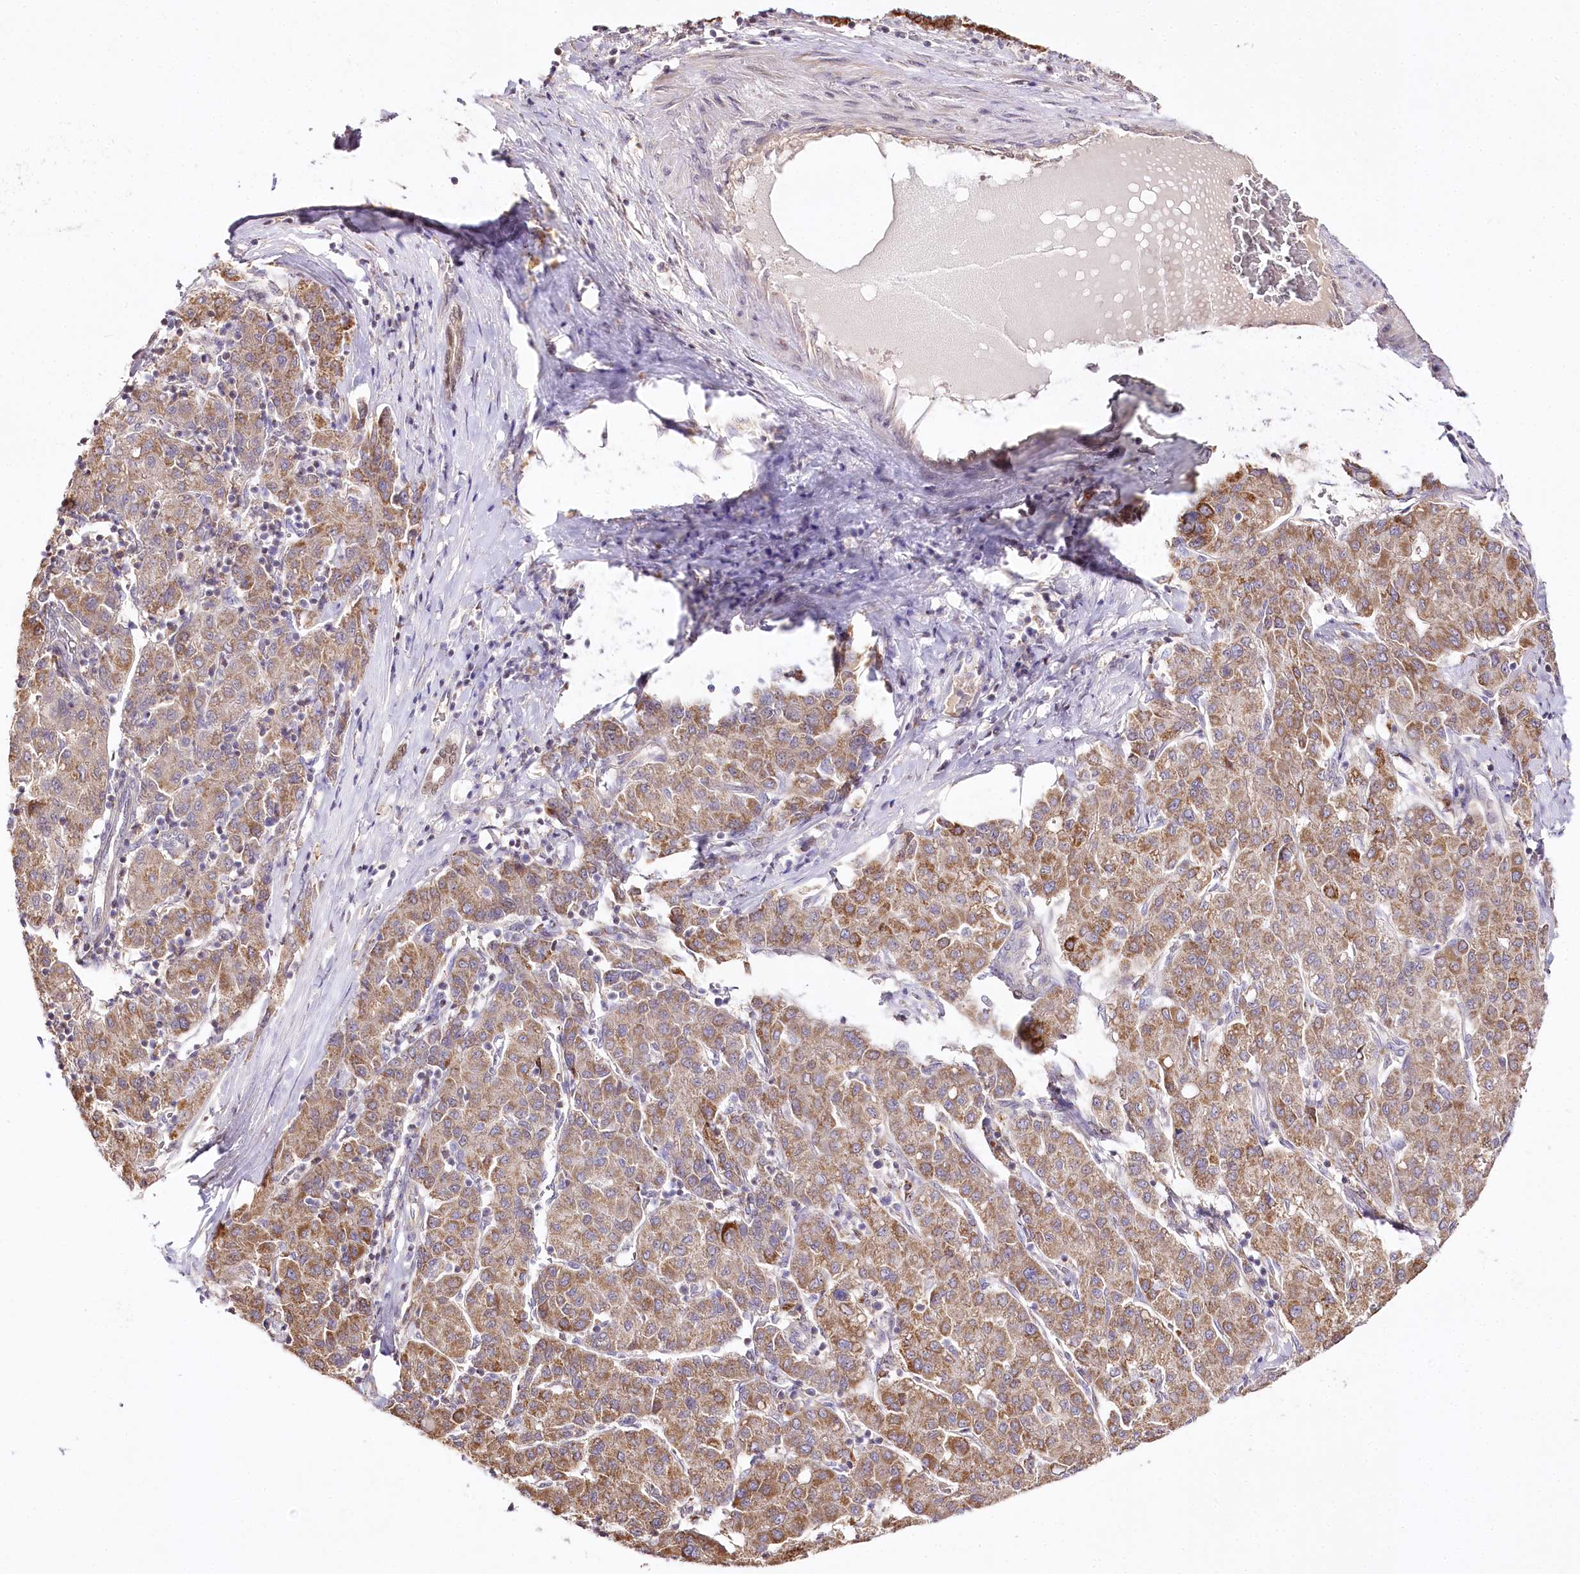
{"staining": {"intensity": "moderate", "quantity": ">75%", "location": "cytoplasmic/membranous"}, "tissue": "liver cancer", "cell_type": "Tumor cells", "image_type": "cancer", "snomed": [{"axis": "morphology", "description": "Carcinoma, Hepatocellular, NOS"}, {"axis": "topography", "description": "Liver"}], "caption": "Moderate cytoplasmic/membranous expression for a protein is identified in approximately >75% of tumor cells of liver cancer using immunohistochemistry.", "gene": "ZNF226", "patient": {"sex": "male", "age": 65}}